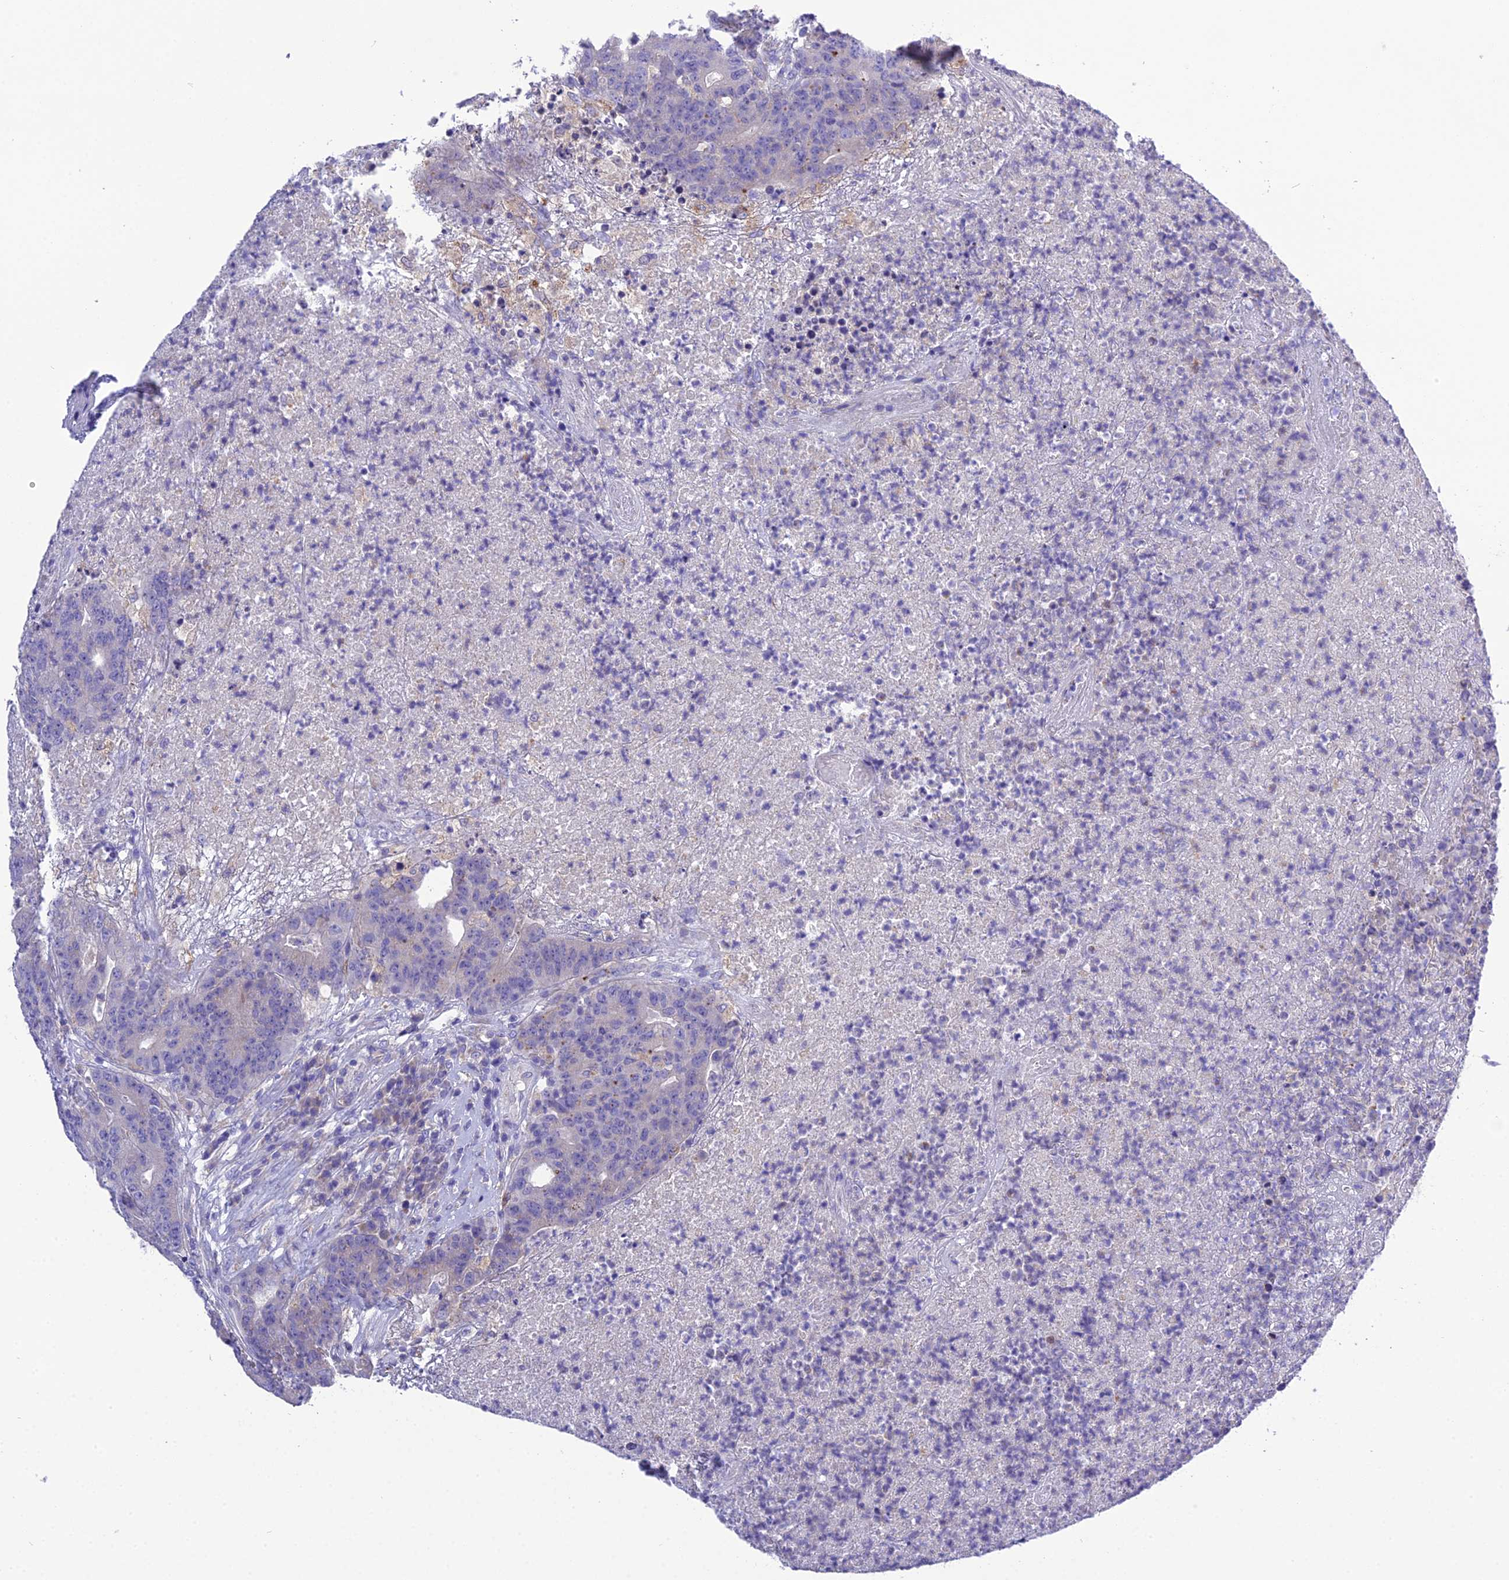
{"staining": {"intensity": "negative", "quantity": "none", "location": "none"}, "tissue": "colorectal cancer", "cell_type": "Tumor cells", "image_type": "cancer", "snomed": [{"axis": "morphology", "description": "Adenocarcinoma, NOS"}, {"axis": "topography", "description": "Colon"}], "caption": "Photomicrograph shows no significant protein expression in tumor cells of colorectal cancer. (Stains: DAB (3,3'-diaminobenzidine) immunohistochemistry (IHC) with hematoxylin counter stain, Microscopy: brightfield microscopy at high magnification).", "gene": "KIAA0408", "patient": {"sex": "female", "age": 75}}